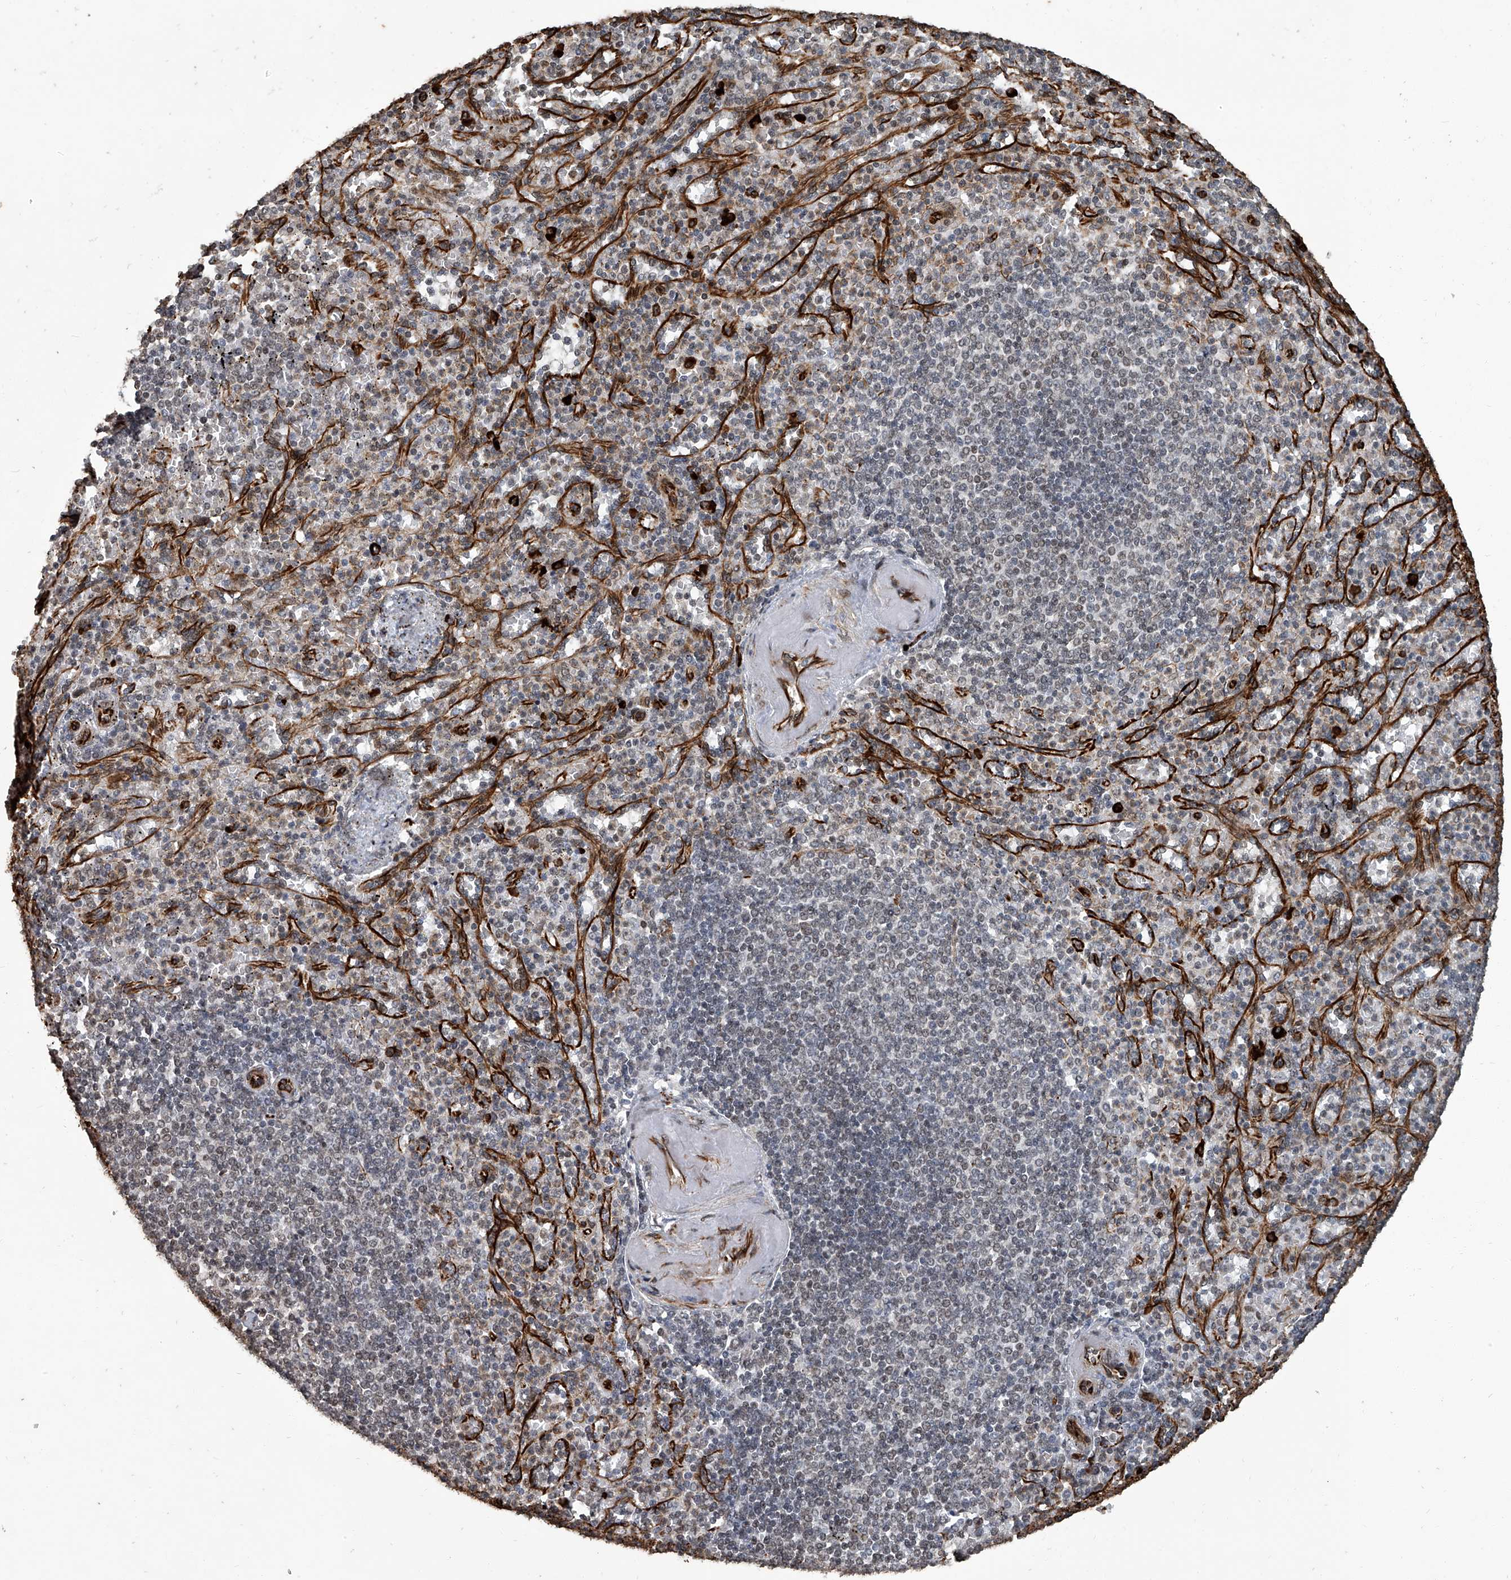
{"staining": {"intensity": "negative", "quantity": "none", "location": "none"}, "tissue": "spleen", "cell_type": "Cells in red pulp", "image_type": "normal", "snomed": [{"axis": "morphology", "description": "Normal tissue, NOS"}, {"axis": "topography", "description": "Spleen"}], "caption": "IHC histopathology image of benign human spleen stained for a protein (brown), which reveals no positivity in cells in red pulp.", "gene": "GPR132", "patient": {"sex": "female", "age": 74}}